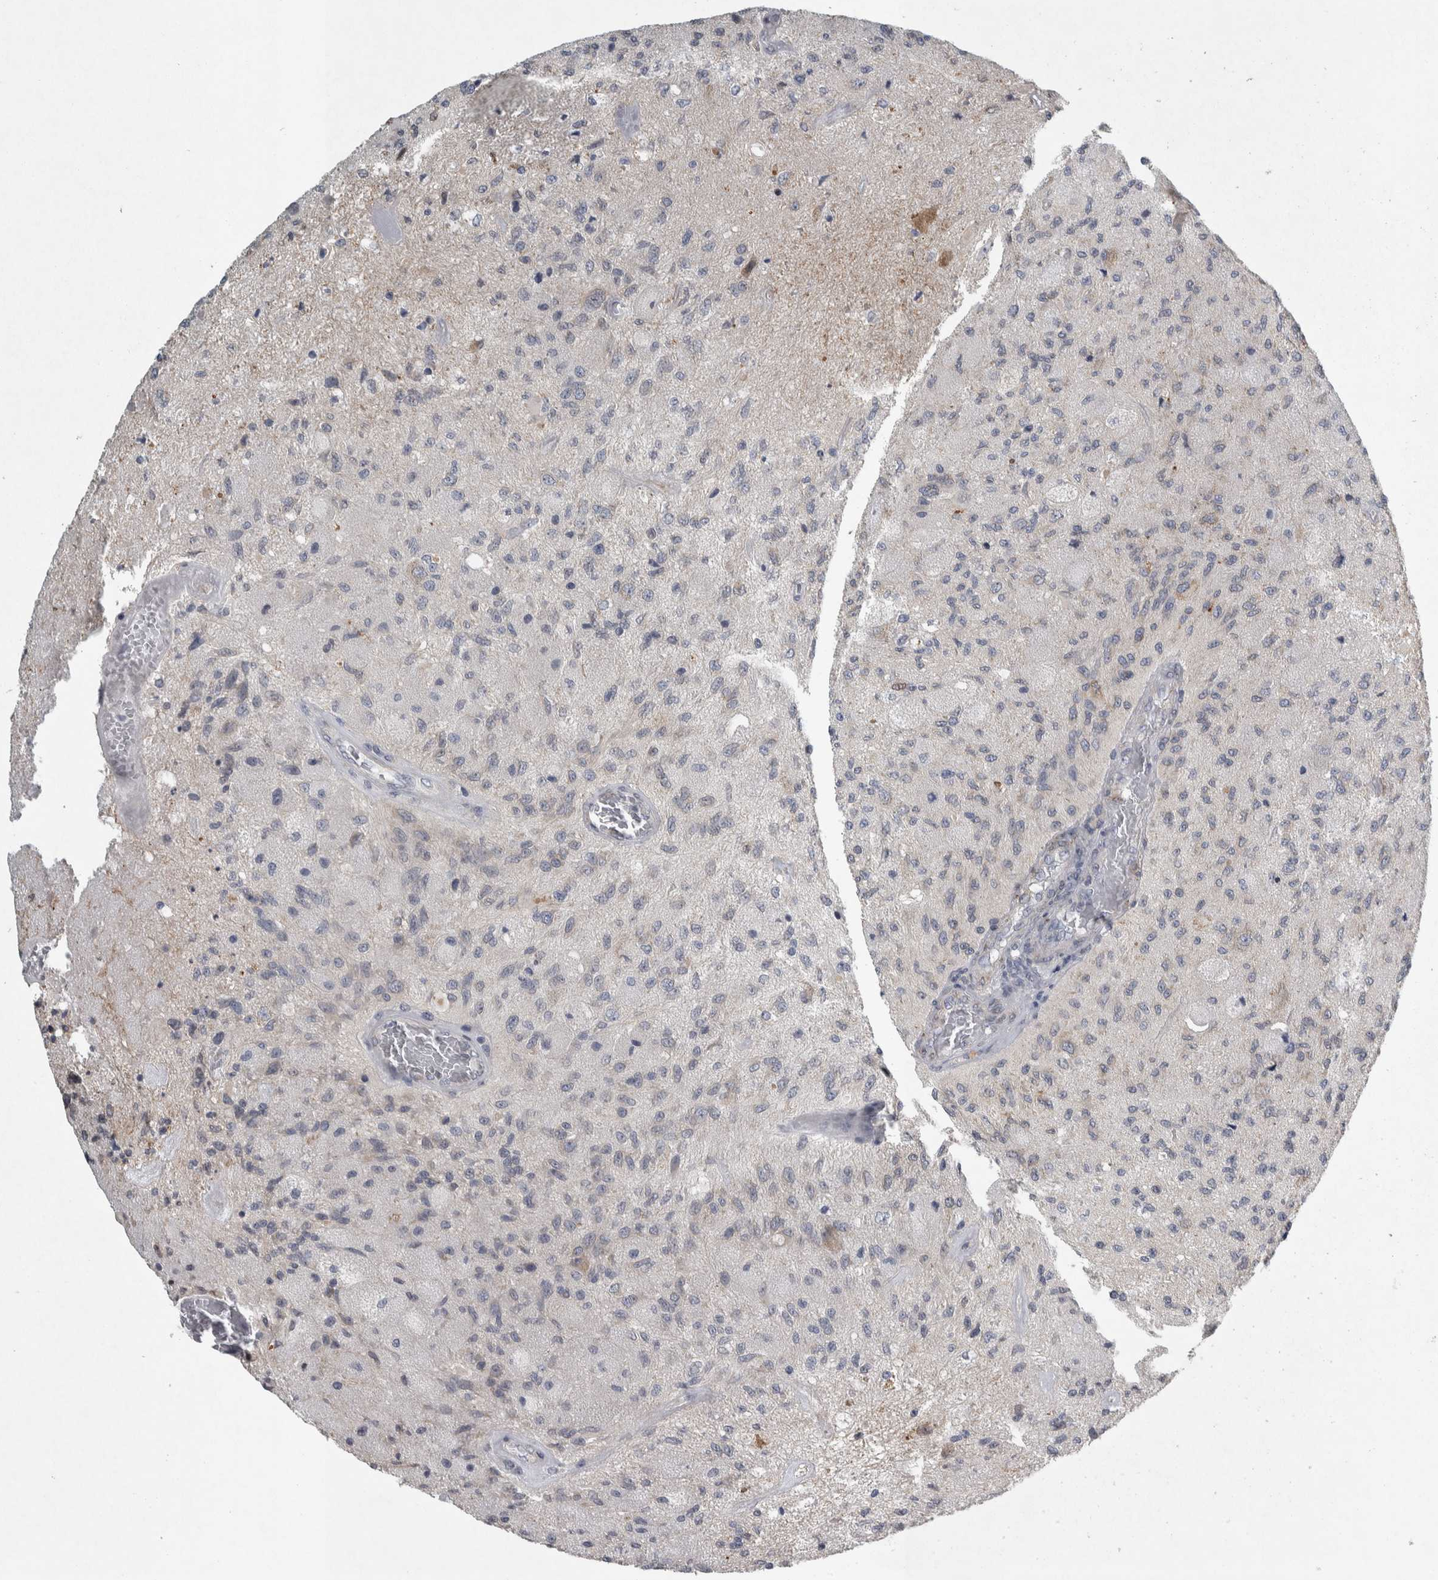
{"staining": {"intensity": "weak", "quantity": "<25%", "location": "cytoplasmic/membranous"}, "tissue": "glioma", "cell_type": "Tumor cells", "image_type": "cancer", "snomed": [{"axis": "morphology", "description": "Normal tissue, NOS"}, {"axis": "morphology", "description": "Glioma, malignant, High grade"}, {"axis": "topography", "description": "Cerebral cortex"}], "caption": "Immunohistochemistry micrograph of neoplastic tissue: human malignant high-grade glioma stained with DAB (3,3'-diaminobenzidine) reveals no significant protein expression in tumor cells.", "gene": "SIGMAR1", "patient": {"sex": "male", "age": 77}}